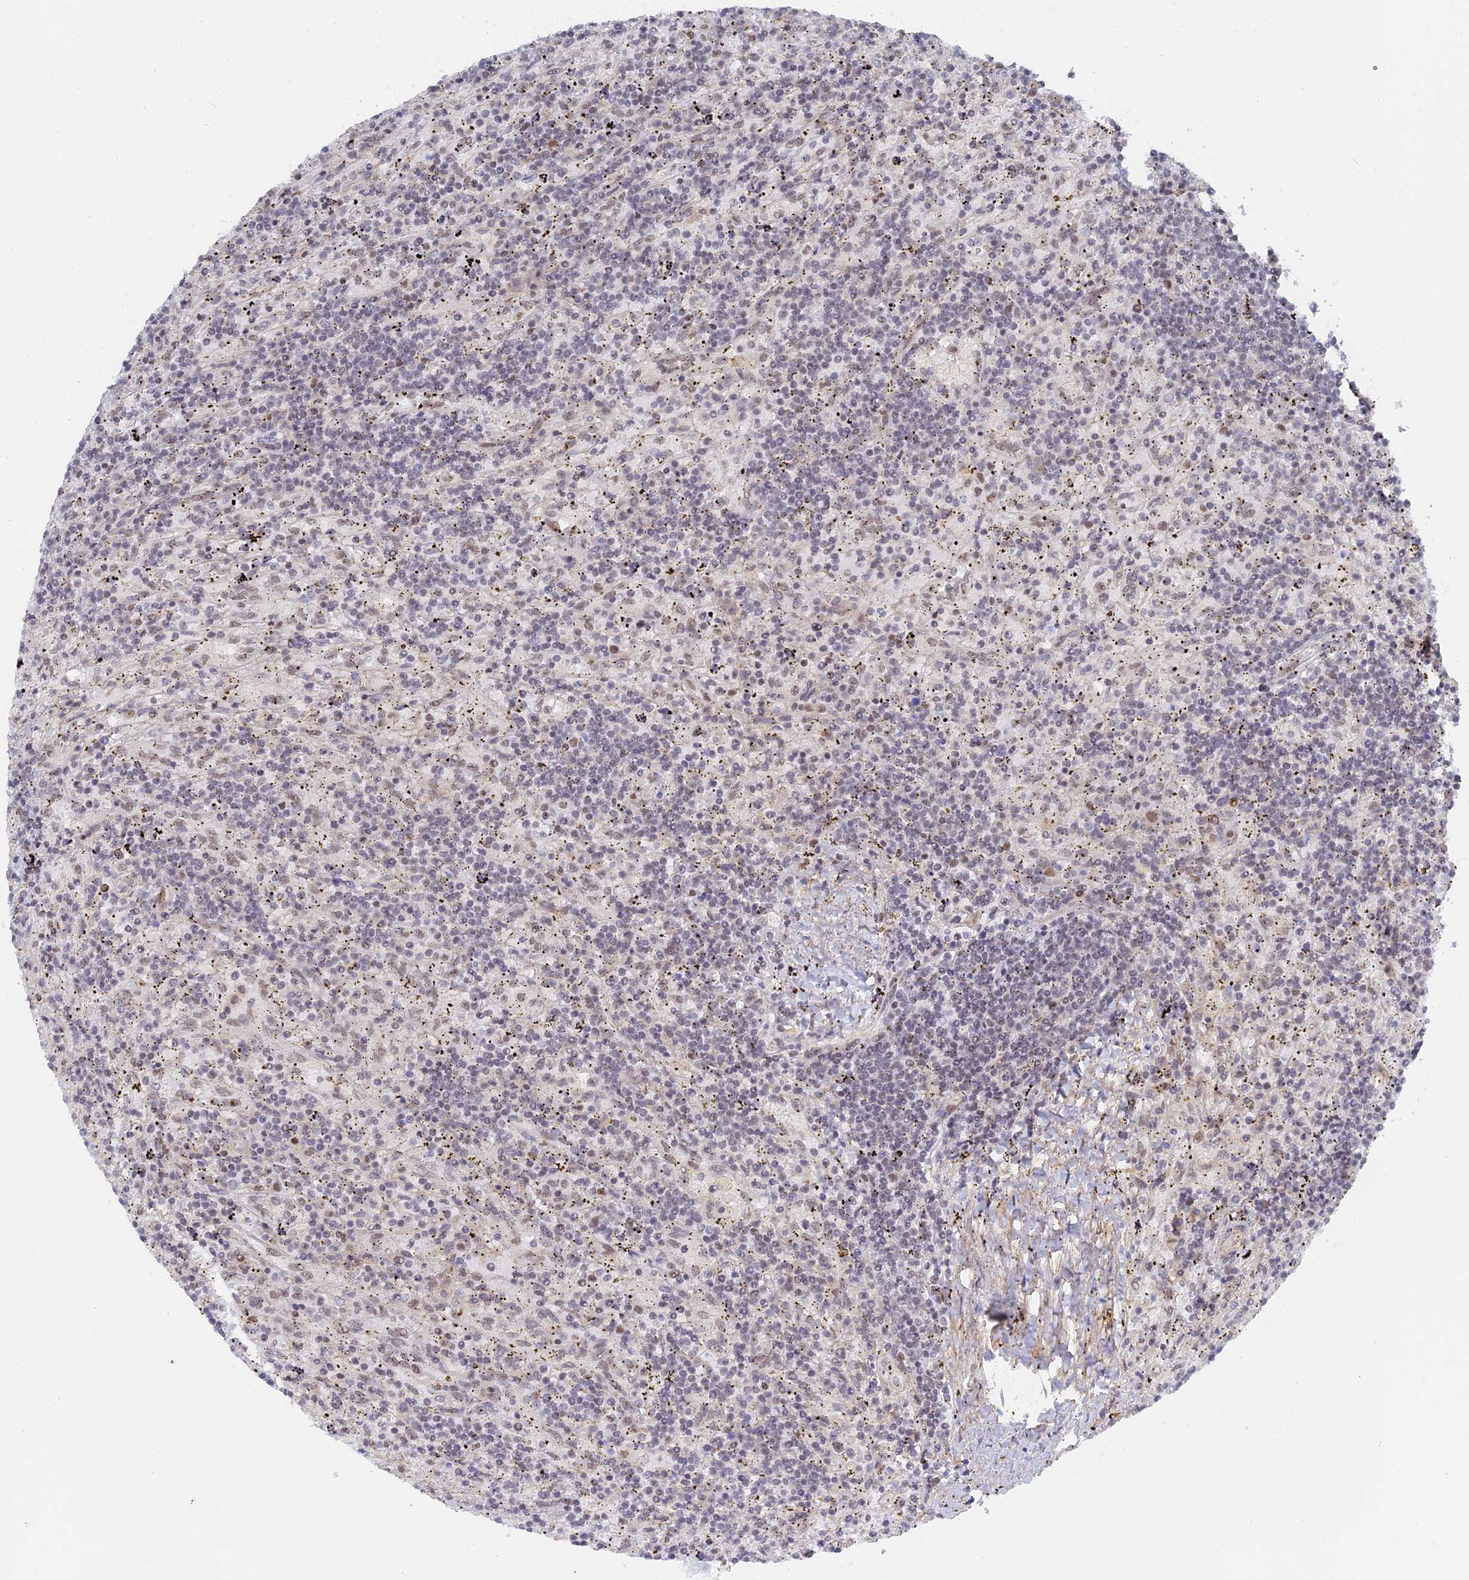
{"staining": {"intensity": "negative", "quantity": "none", "location": "none"}, "tissue": "lymphoma", "cell_type": "Tumor cells", "image_type": "cancer", "snomed": [{"axis": "morphology", "description": "Malignant lymphoma, non-Hodgkin's type, Low grade"}, {"axis": "topography", "description": "Spleen"}], "caption": "DAB (3,3'-diaminobenzidine) immunohistochemical staining of malignant lymphoma, non-Hodgkin's type (low-grade) shows no significant positivity in tumor cells. The staining is performed using DAB (3,3'-diaminobenzidine) brown chromogen with nuclei counter-stained in using hematoxylin.", "gene": "CCDC85A", "patient": {"sex": "male", "age": 76}}